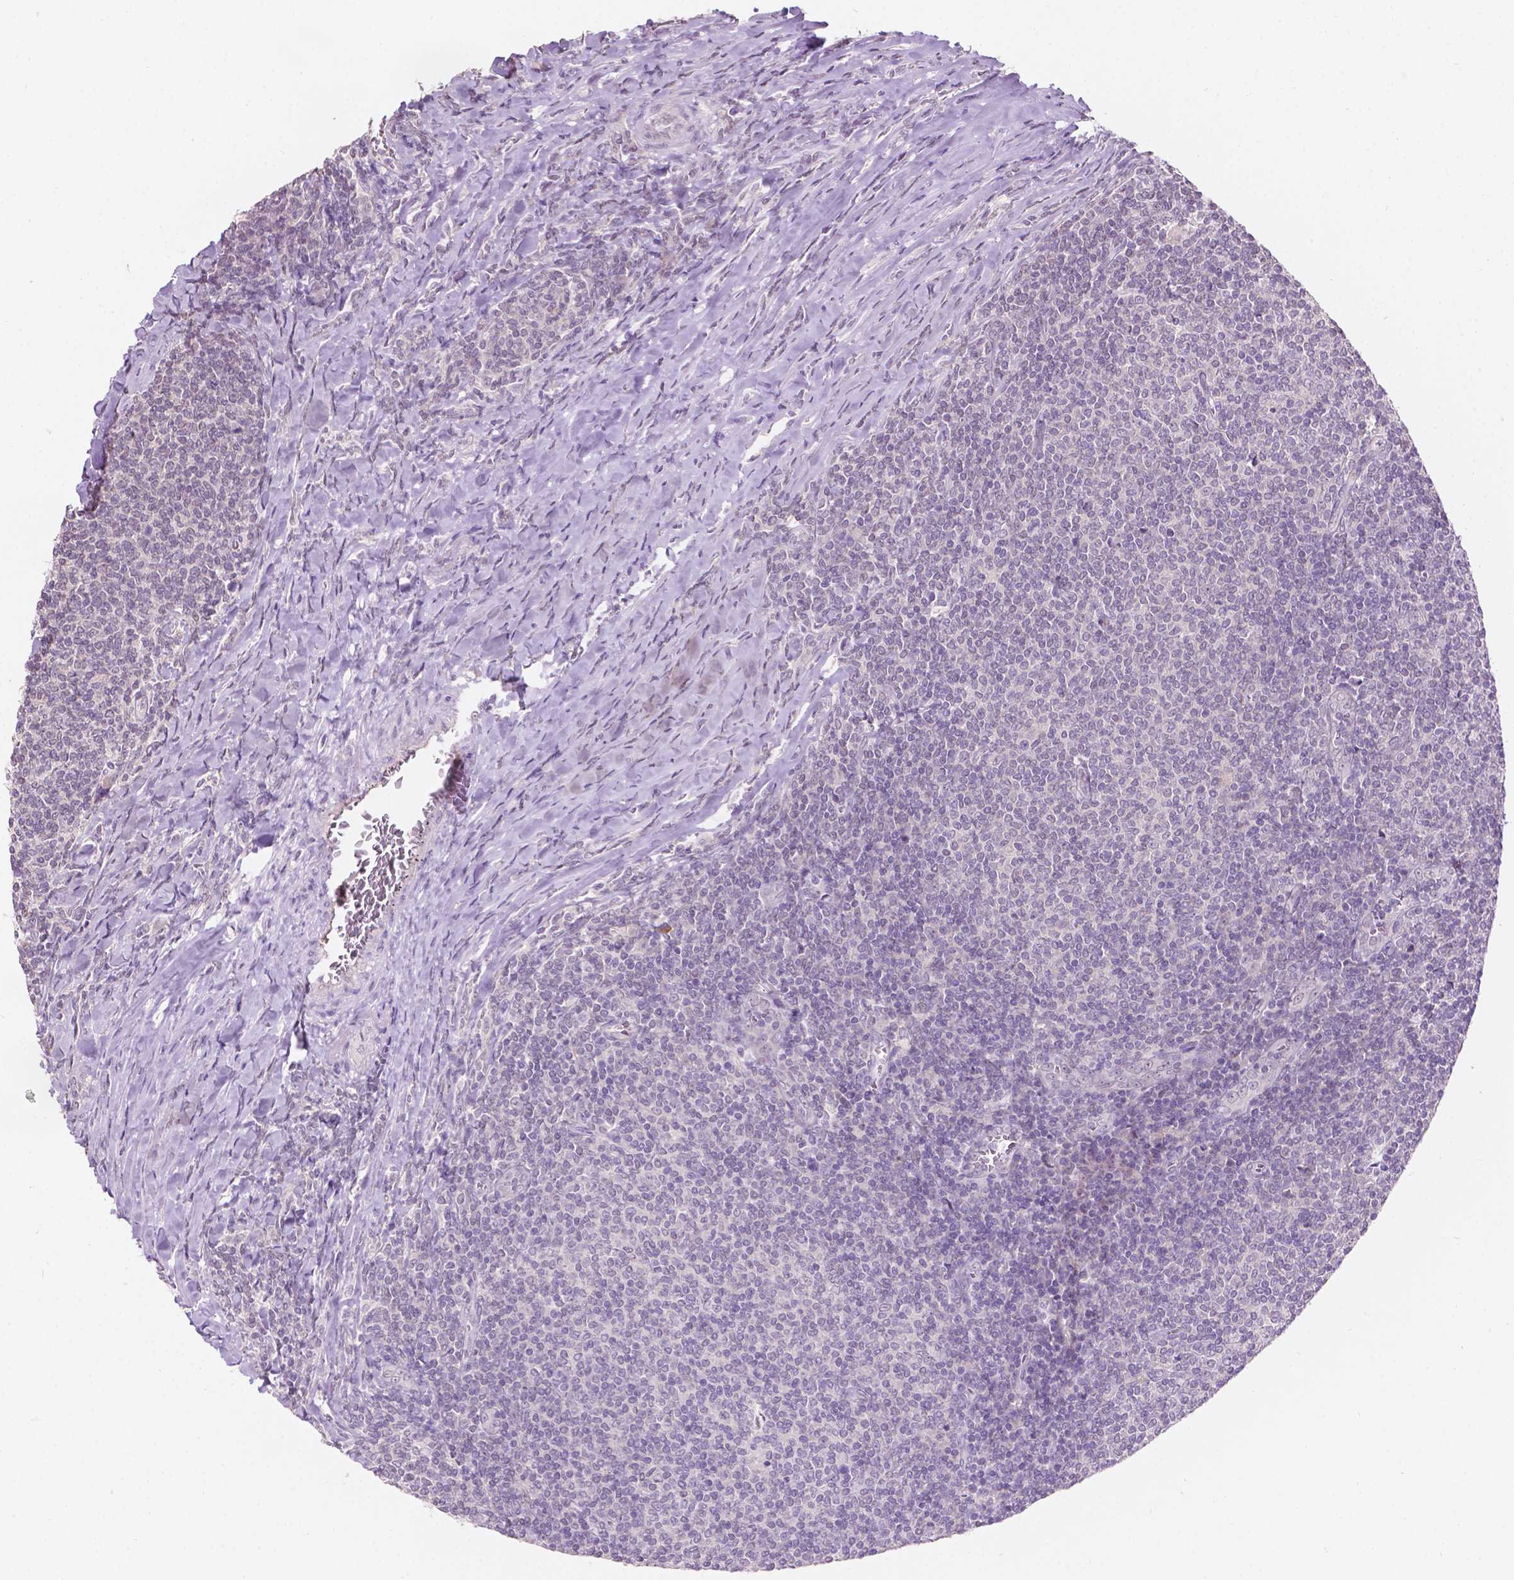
{"staining": {"intensity": "negative", "quantity": "none", "location": "none"}, "tissue": "lymphoma", "cell_type": "Tumor cells", "image_type": "cancer", "snomed": [{"axis": "morphology", "description": "Malignant lymphoma, non-Hodgkin's type, Low grade"}, {"axis": "topography", "description": "Lymph node"}], "caption": "Immunohistochemistry photomicrograph of neoplastic tissue: human lymphoma stained with DAB reveals no significant protein staining in tumor cells.", "gene": "TM6SF2", "patient": {"sex": "male", "age": 52}}